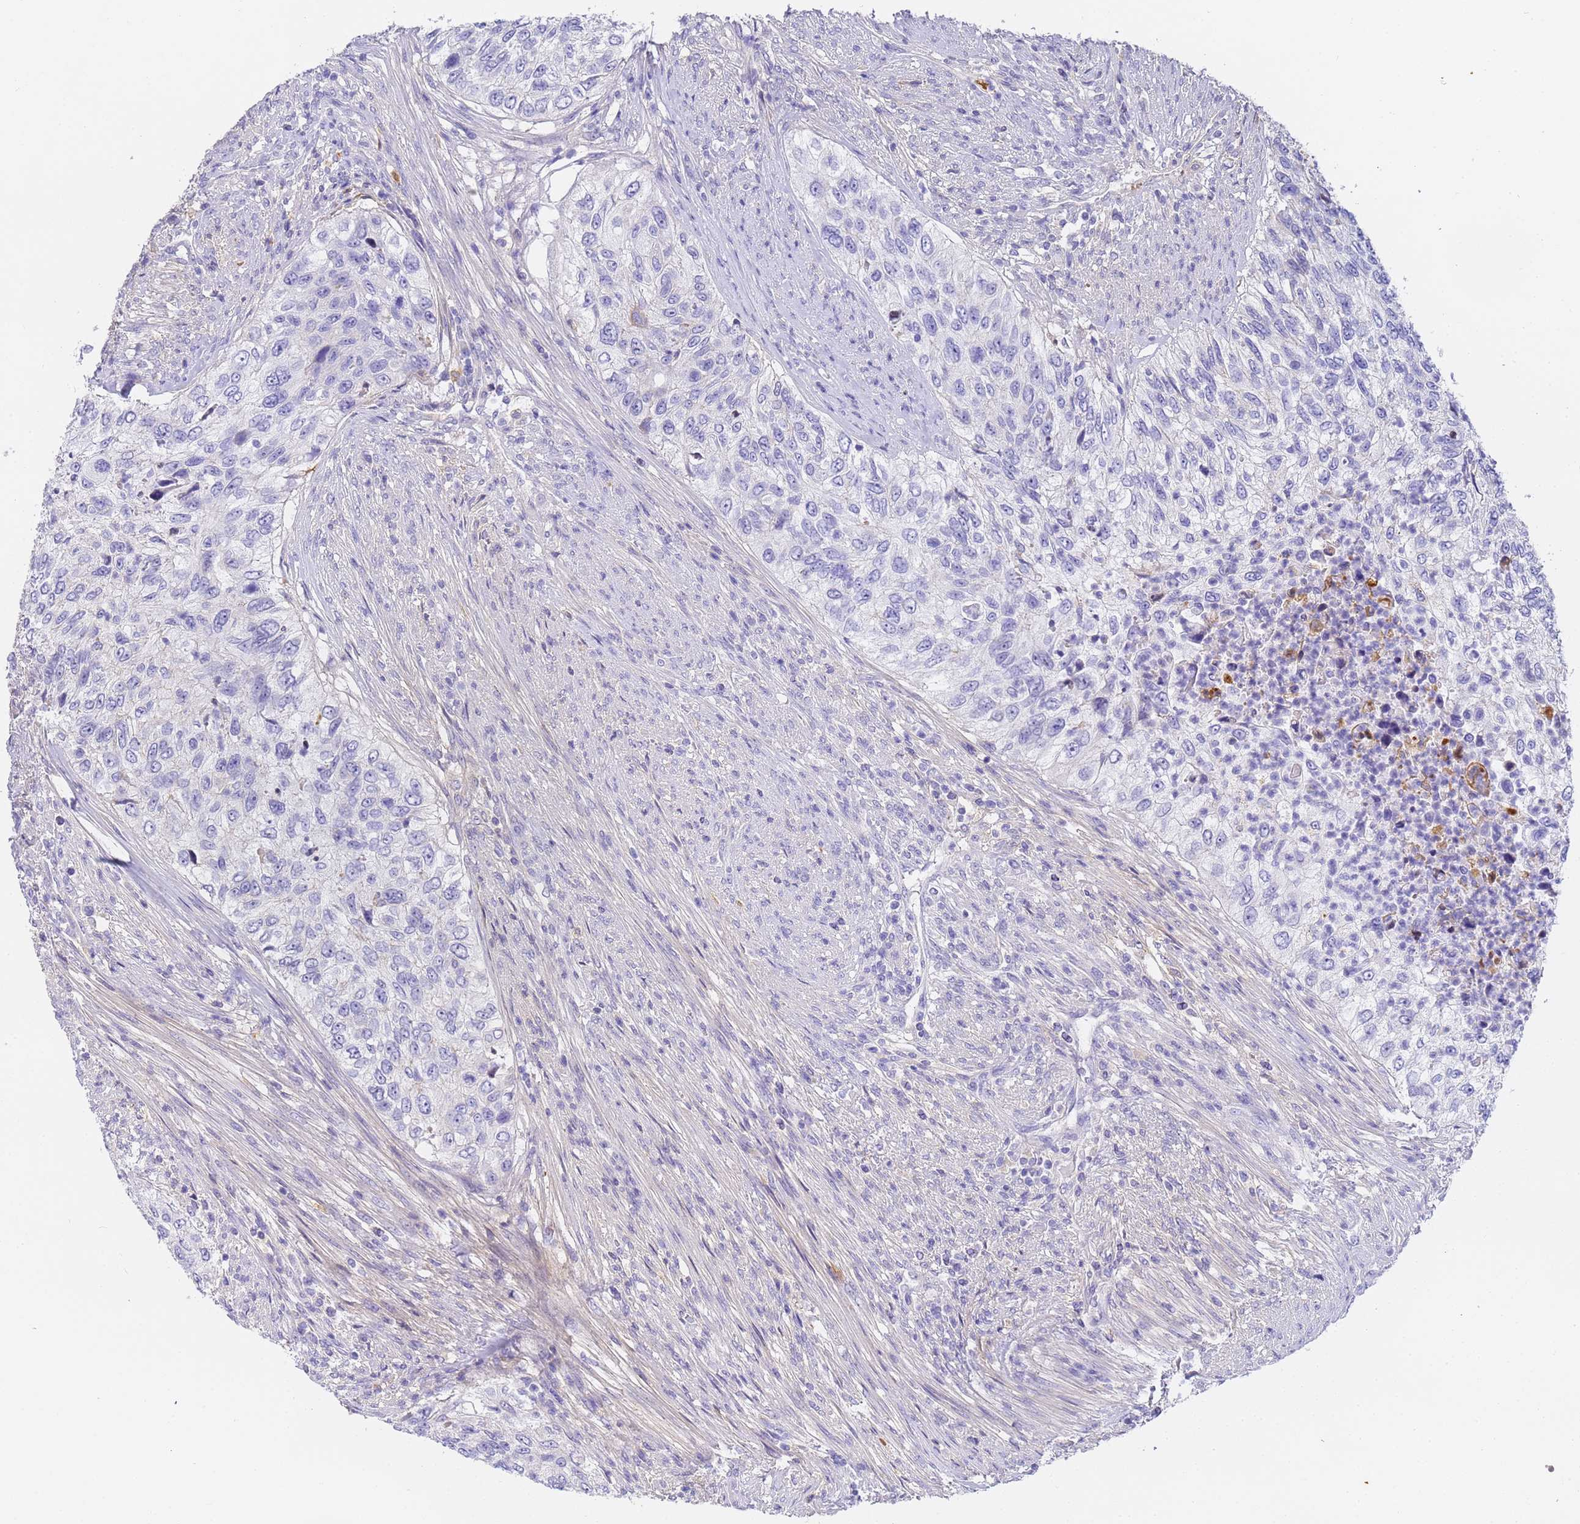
{"staining": {"intensity": "negative", "quantity": "none", "location": "none"}, "tissue": "urothelial cancer", "cell_type": "Tumor cells", "image_type": "cancer", "snomed": [{"axis": "morphology", "description": "Urothelial carcinoma, High grade"}, {"axis": "topography", "description": "Urinary bladder"}], "caption": "This is an IHC micrograph of human urothelial cancer. There is no staining in tumor cells.", "gene": "CFHR2", "patient": {"sex": "female", "age": 60}}